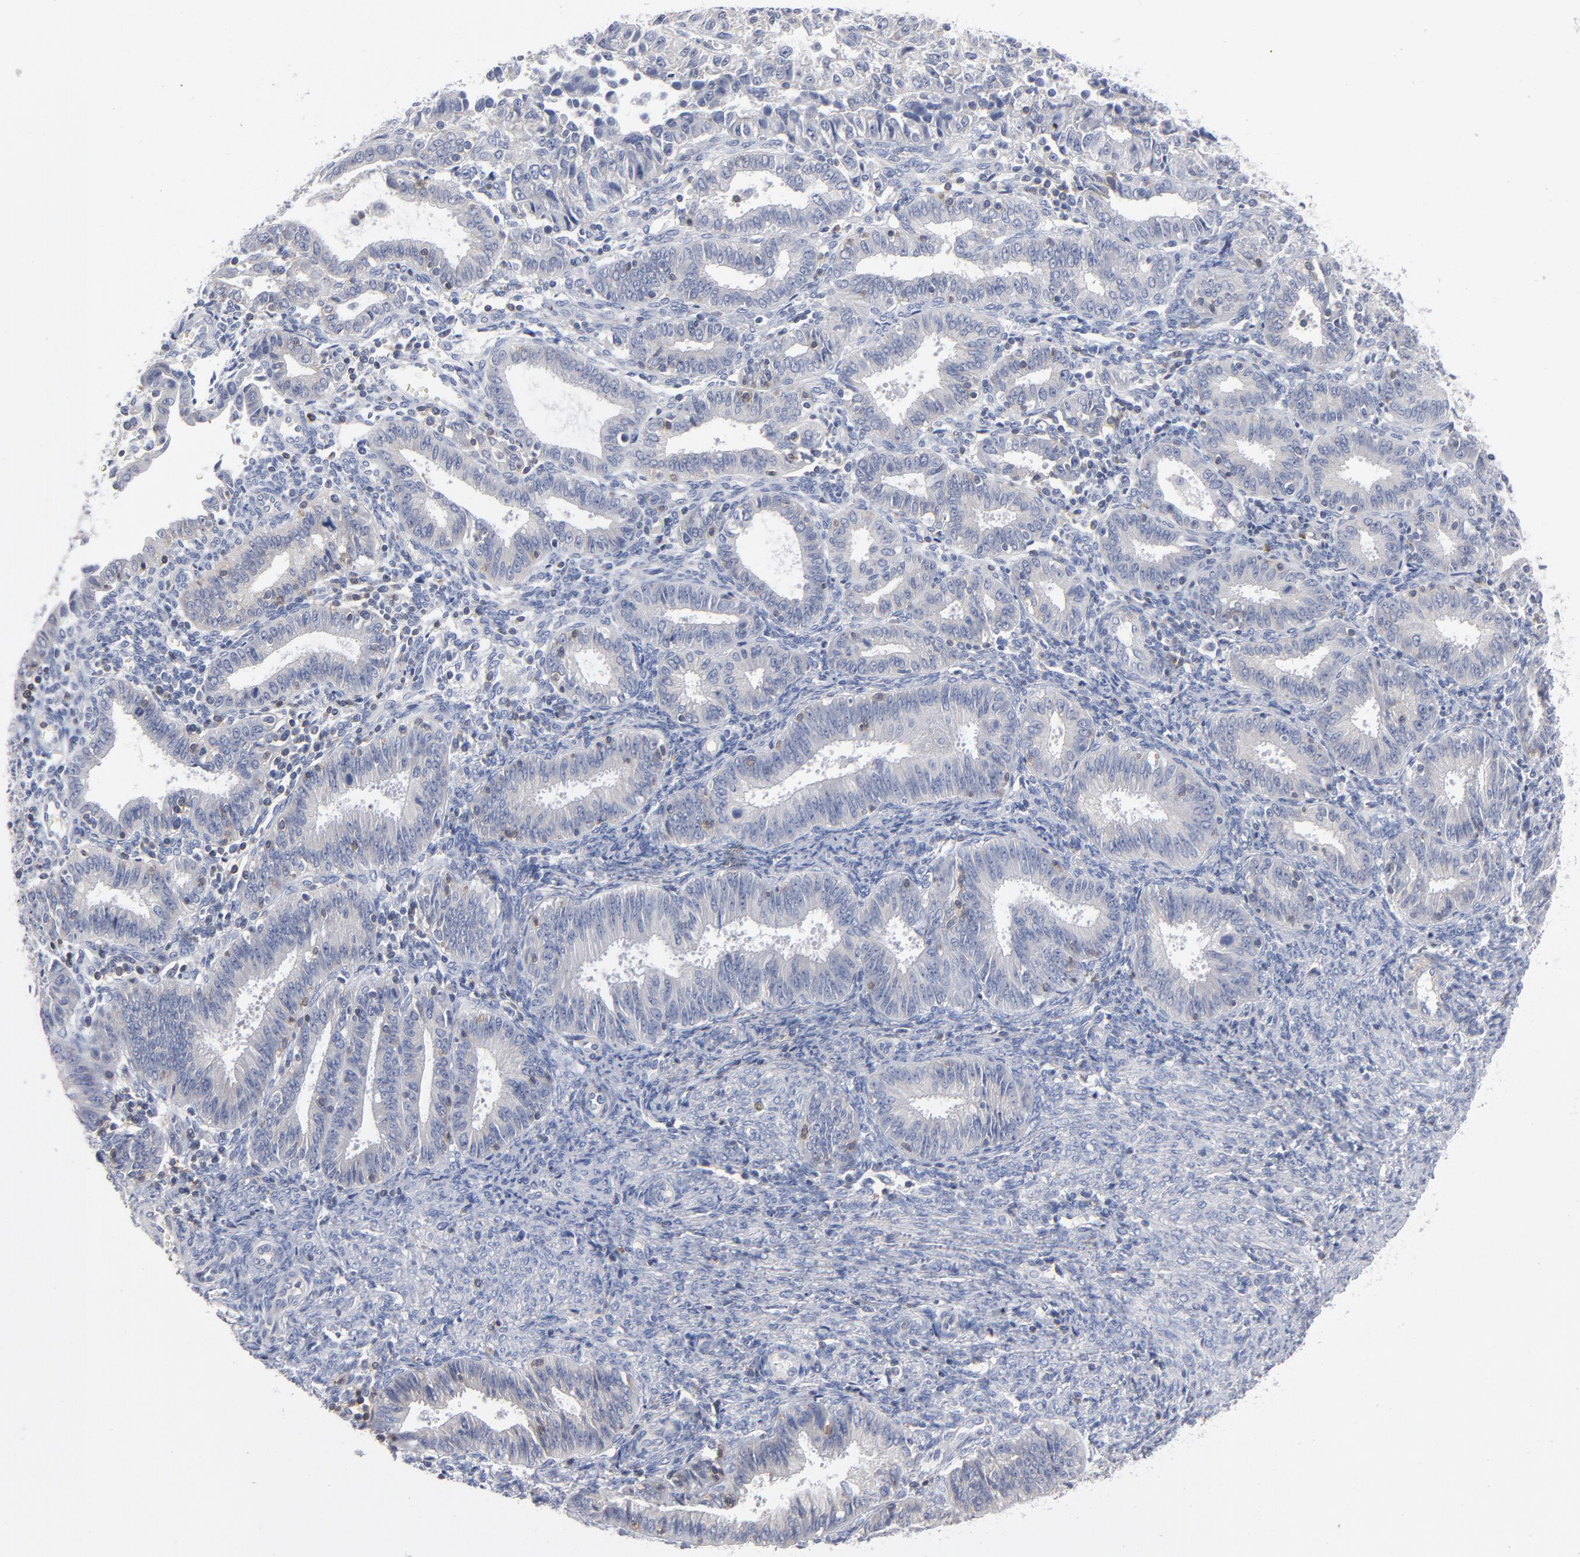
{"staining": {"intensity": "weak", "quantity": "<25%", "location": "cytoplasmic/membranous"}, "tissue": "endometrial cancer", "cell_type": "Tumor cells", "image_type": "cancer", "snomed": [{"axis": "morphology", "description": "Adenocarcinoma, NOS"}, {"axis": "topography", "description": "Endometrium"}], "caption": "This histopathology image is of adenocarcinoma (endometrial) stained with IHC to label a protein in brown with the nuclei are counter-stained blue. There is no expression in tumor cells.", "gene": "PDLIM2", "patient": {"sex": "female", "age": 42}}